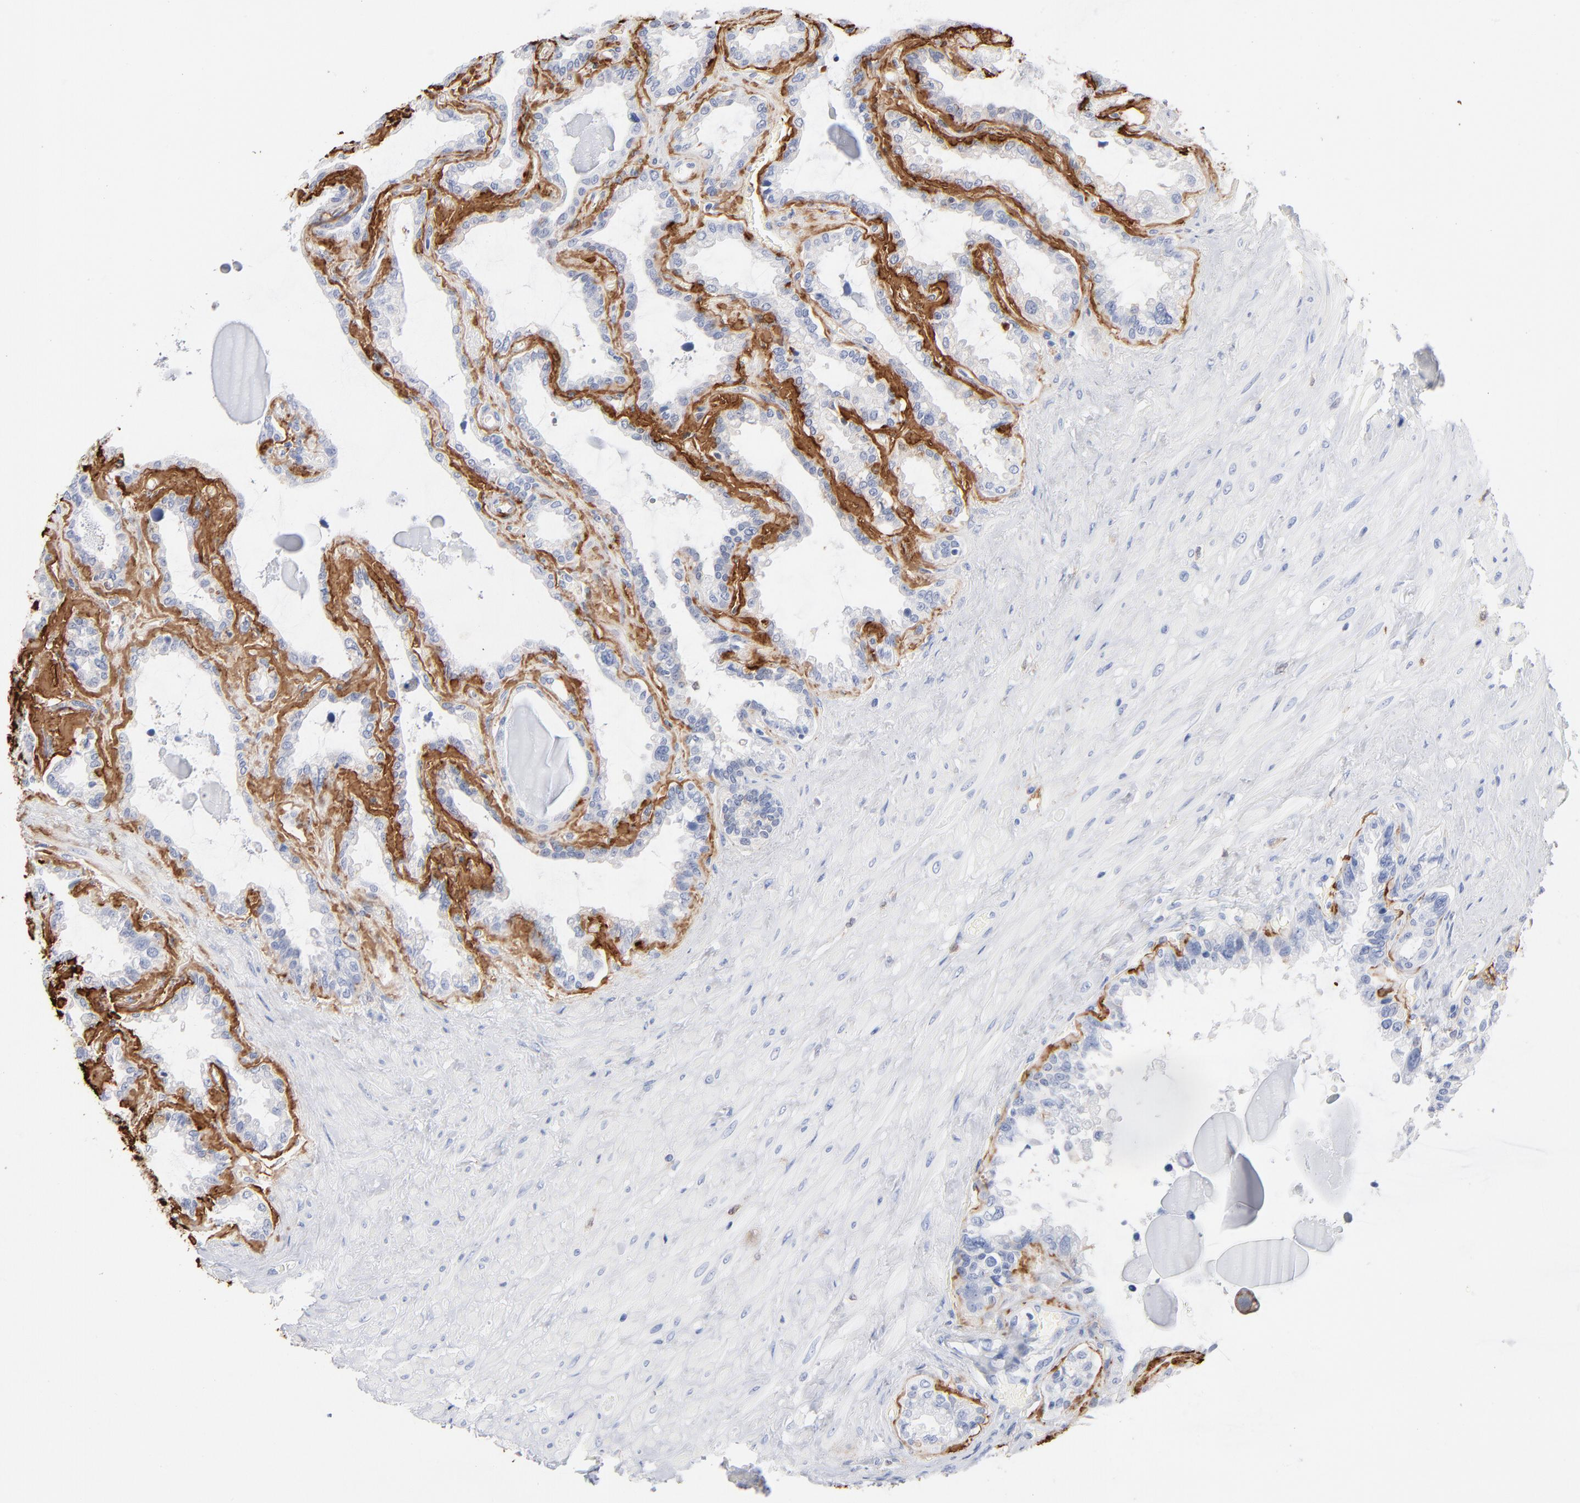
{"staining": {"intensity": "negative", "quantity": "none", "location": "none"}, "tissue": "seminal vesicle", "cell_type": "Glandular cells", "image_type": "normal", "snomed": [{"axis": "morphology", "description": "Normal tissue, NOS"}, {"axis": "morphology", "description": "Inflammation, NOS"}, {"axis": "topography", "description": "Urinary bladder"}, {"axis": "topography", "description": "Prostate"}, {"axis": "topography", "description": "Seminal veicle"}], "caption": "Immunohistochemistry histopathology image of benign seminal vesicle stained for a protein (brown), which shows no staining in glandular cells.", "gene": "IFIT2", "patient": {"sex": "male", "age": 82}}